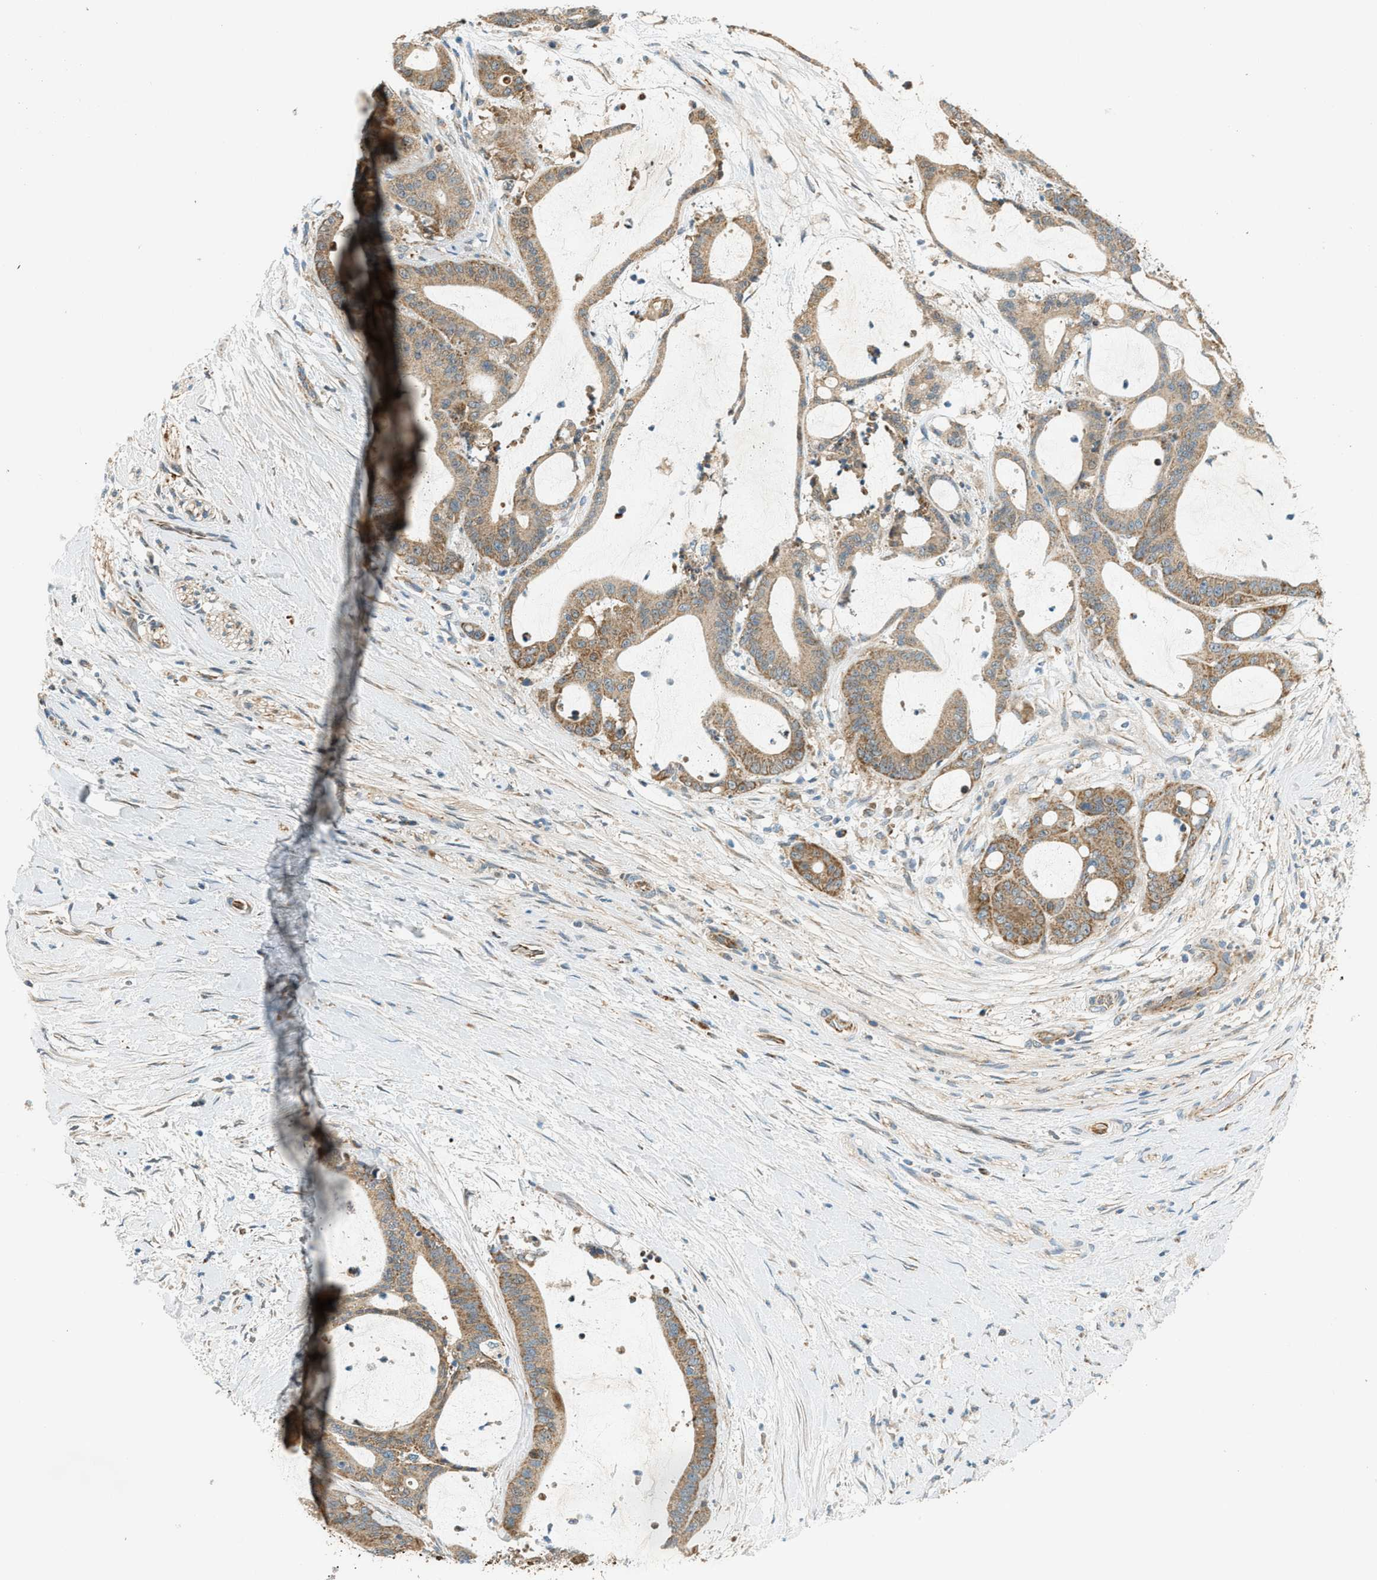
{"staining": {"intensity": "moderate", "quantity": ">75%", "location": "cytoplasmic/membranous"}, "tissue": "liver cancer", "cell_type": "Tumor cells", "image_type": "cancer", "snomed": [{"axis": "morphology", "description": "Cholangiocarcinoma"}, {"axis": "topography", "description": "Liver"}], "caption": "The image demonstrates a brown stain indicating the presence of a protein in the cytoplasmic/membranous of tumor cells in cholangiocarcinoma (liver).", "gene": "PIGG", "patient": {"sex": "female", "age": 73}}